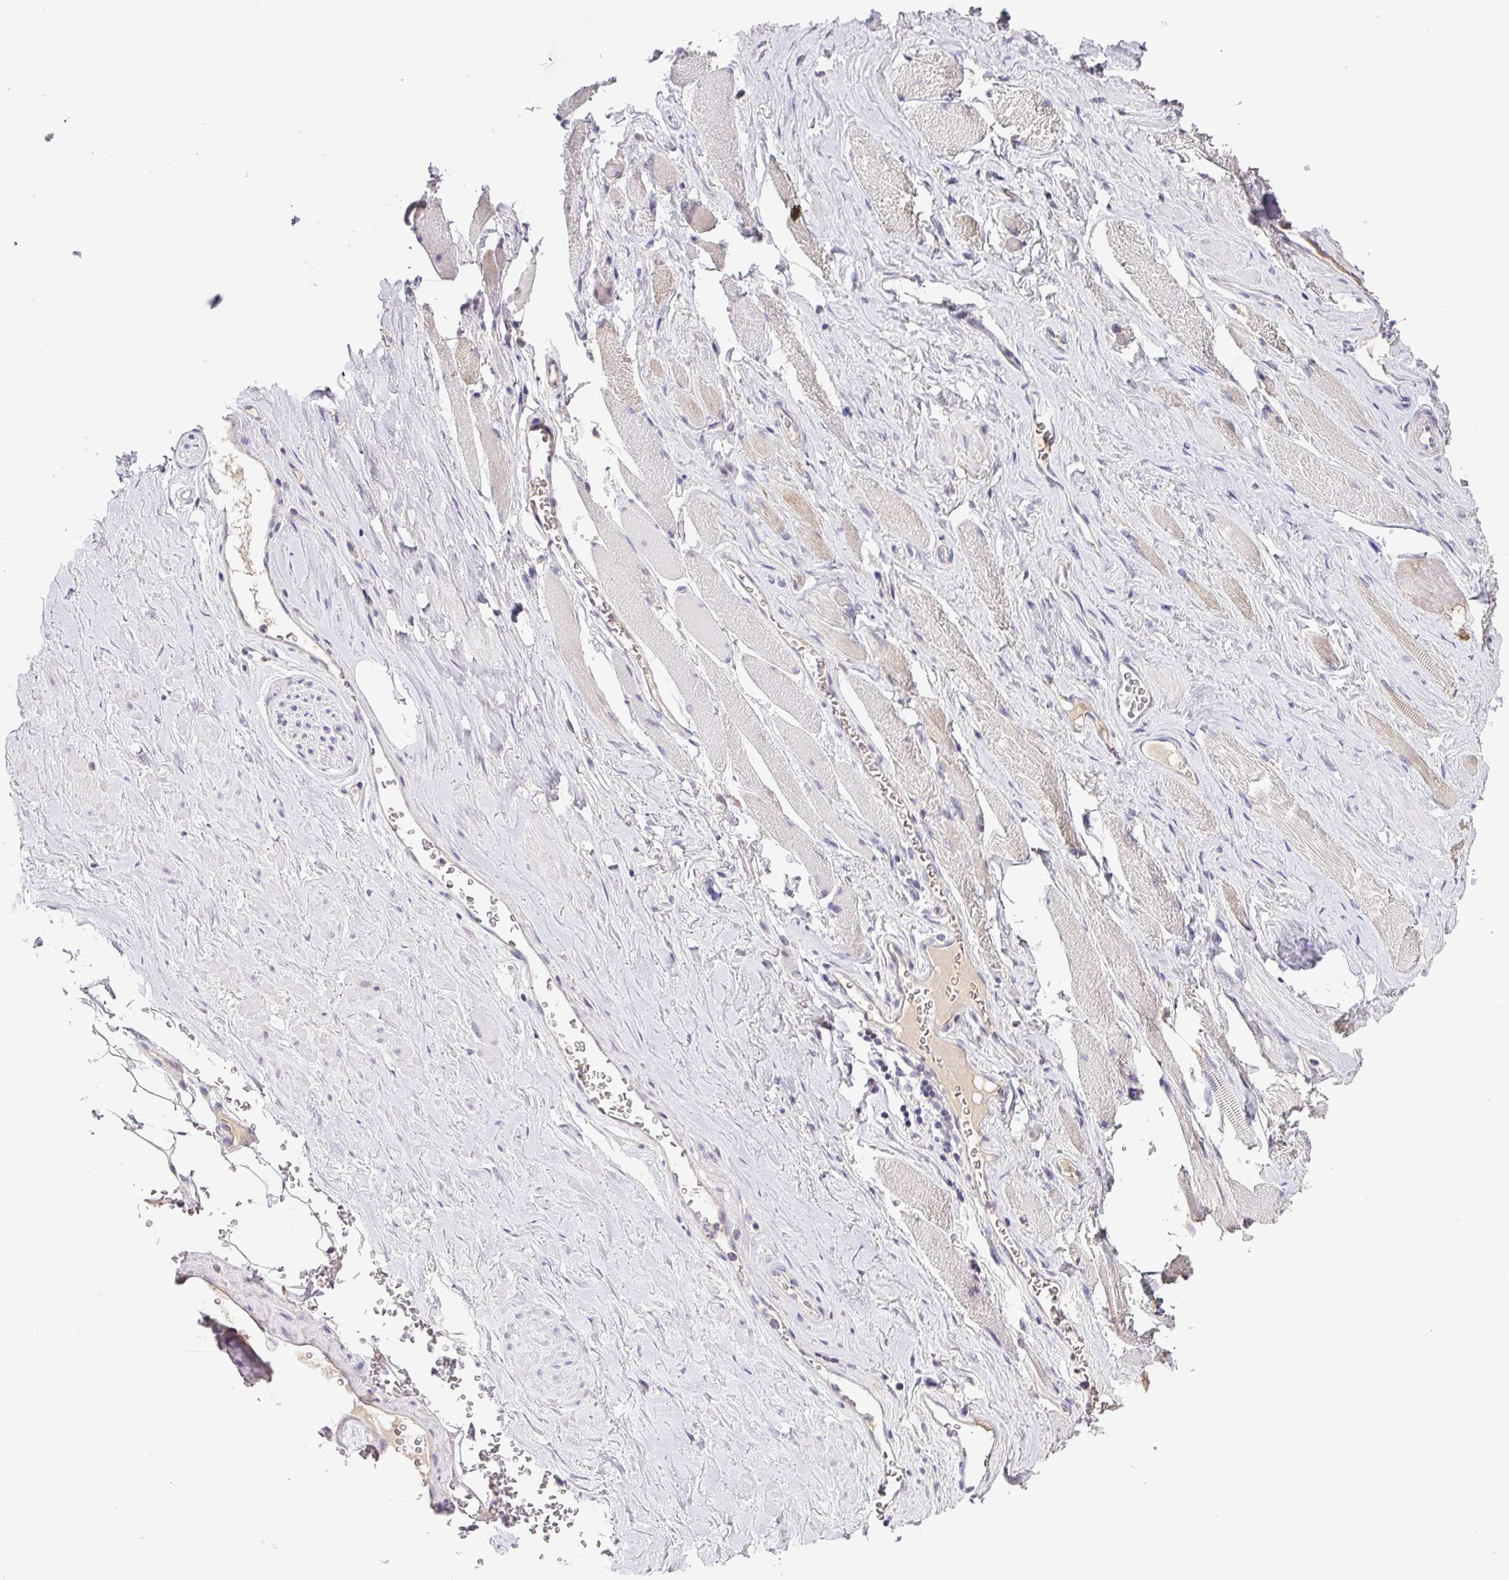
{"staining": {"intensity": "negative", "quantity": "none", "location": "none"}, "tissue": "adipose tissue", "cell_type": "Adipocytes", "image_type": "normal", "snomed": [{"axis": "morphology", "description": "Normal tissue, NOS"}, {"axis": "topography", "description": "Prostate"}, {"axis": "topography", "description": "Peripheral nerve tissue"}], "caption": "DAB (3,3'-diaminobenzidine) immunohistochemical staining of unremarkable human adipose tissue displays no significant staining in adipocytes.", "gene": "SFTPB", "patient": {"sex": "male", "age": 61}}